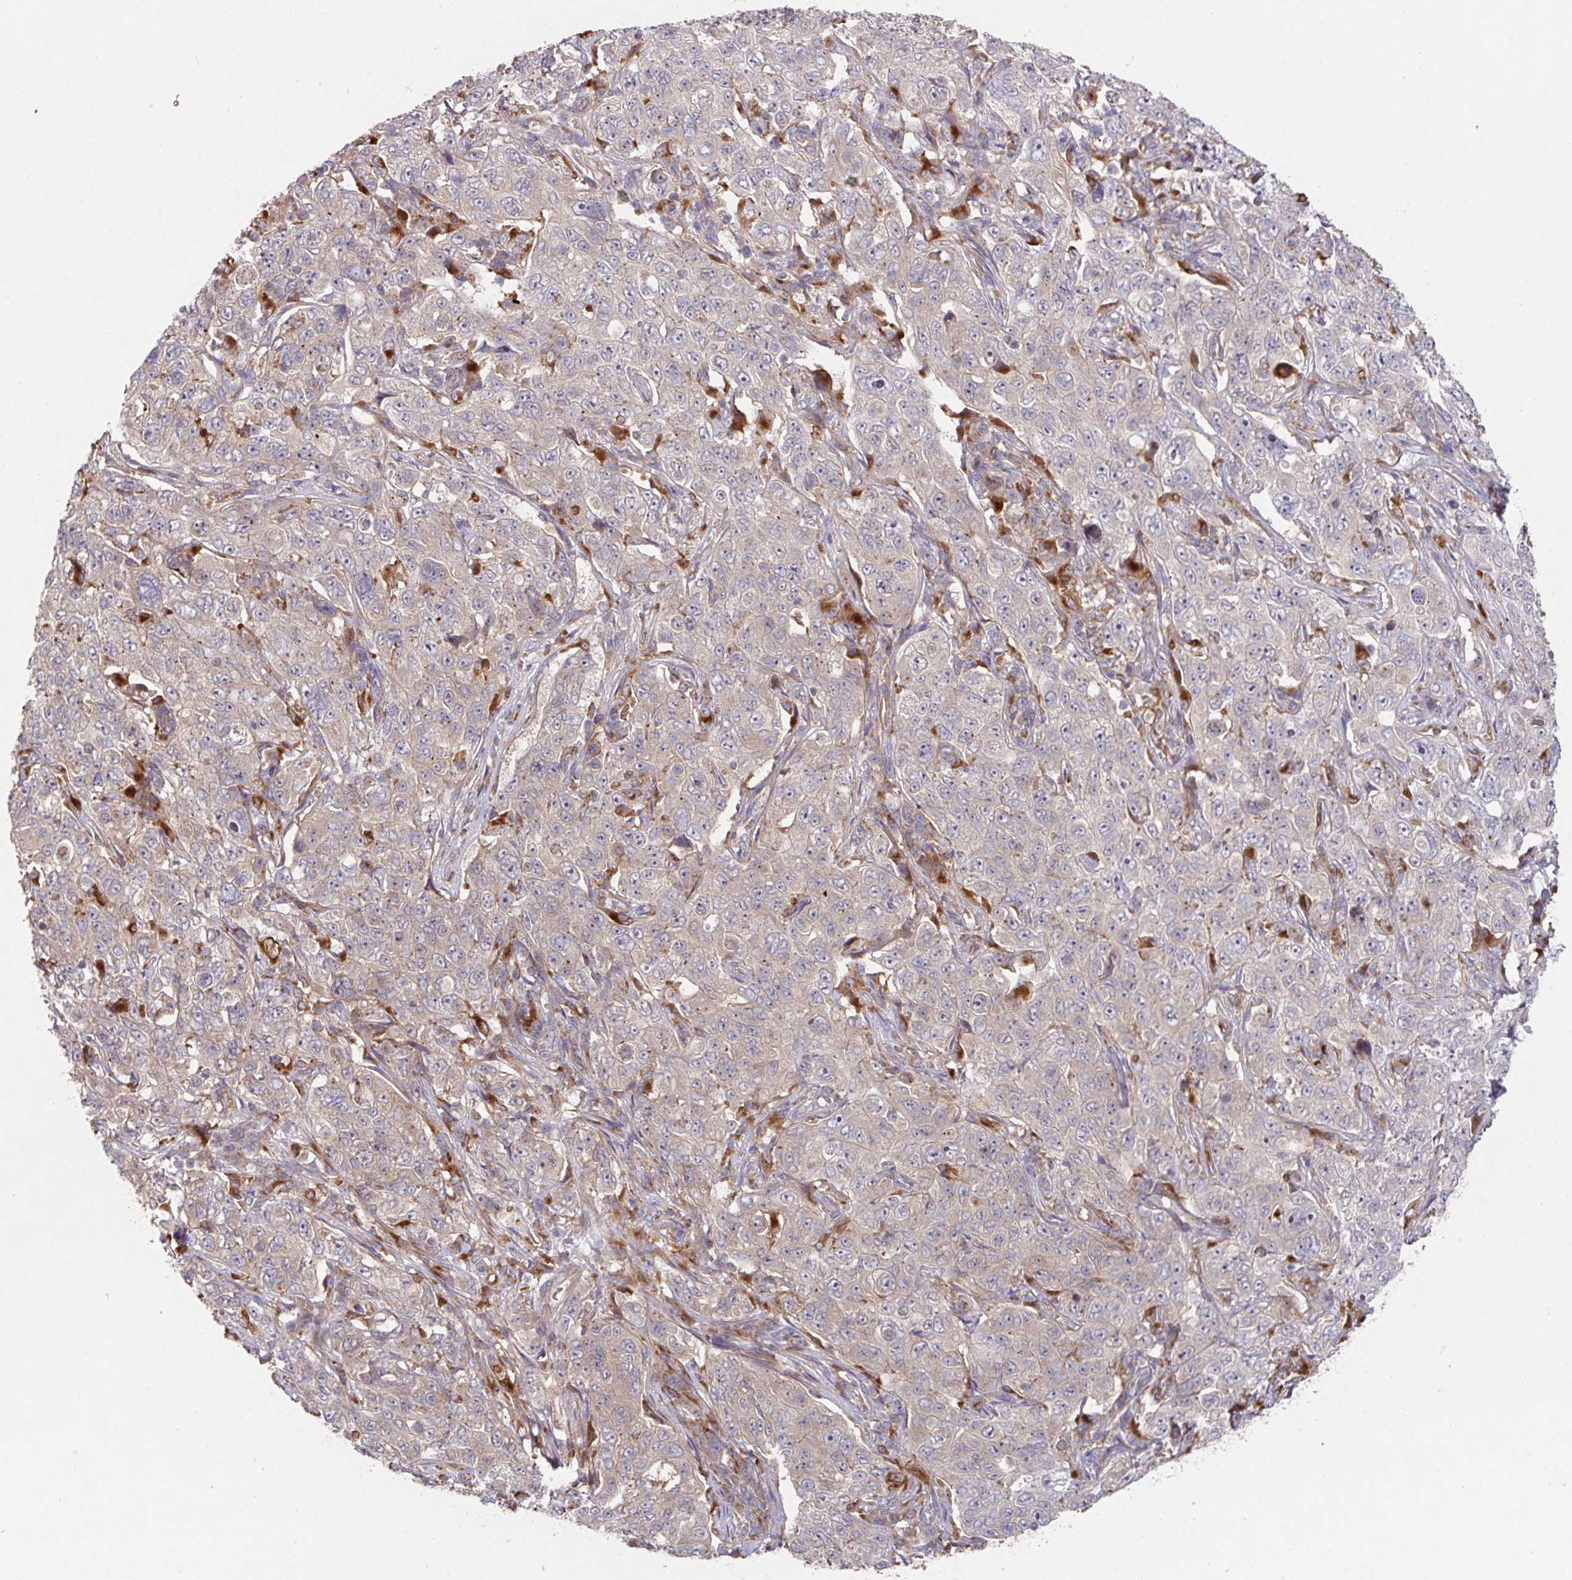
{"staining": {"intensity": "weak", "quantity": "<25%", "location": "cytoplasmic/membranous"}, "tissue": "pancreatic cancer", "cell_type": "Tumor cells", "image_type": "cancer", "snomed": [{"axis": "morphology", "description": "Adenocarcinoma, NOS"}, {"axis": "topography", "description": "Pancreas"}], "caption": "The IHC micrograph has no significant positivity in tumor cells of pancreatic cancer tissue.", "gene": "TRIM14", "patient": {"sex": "male", "age": 68}}